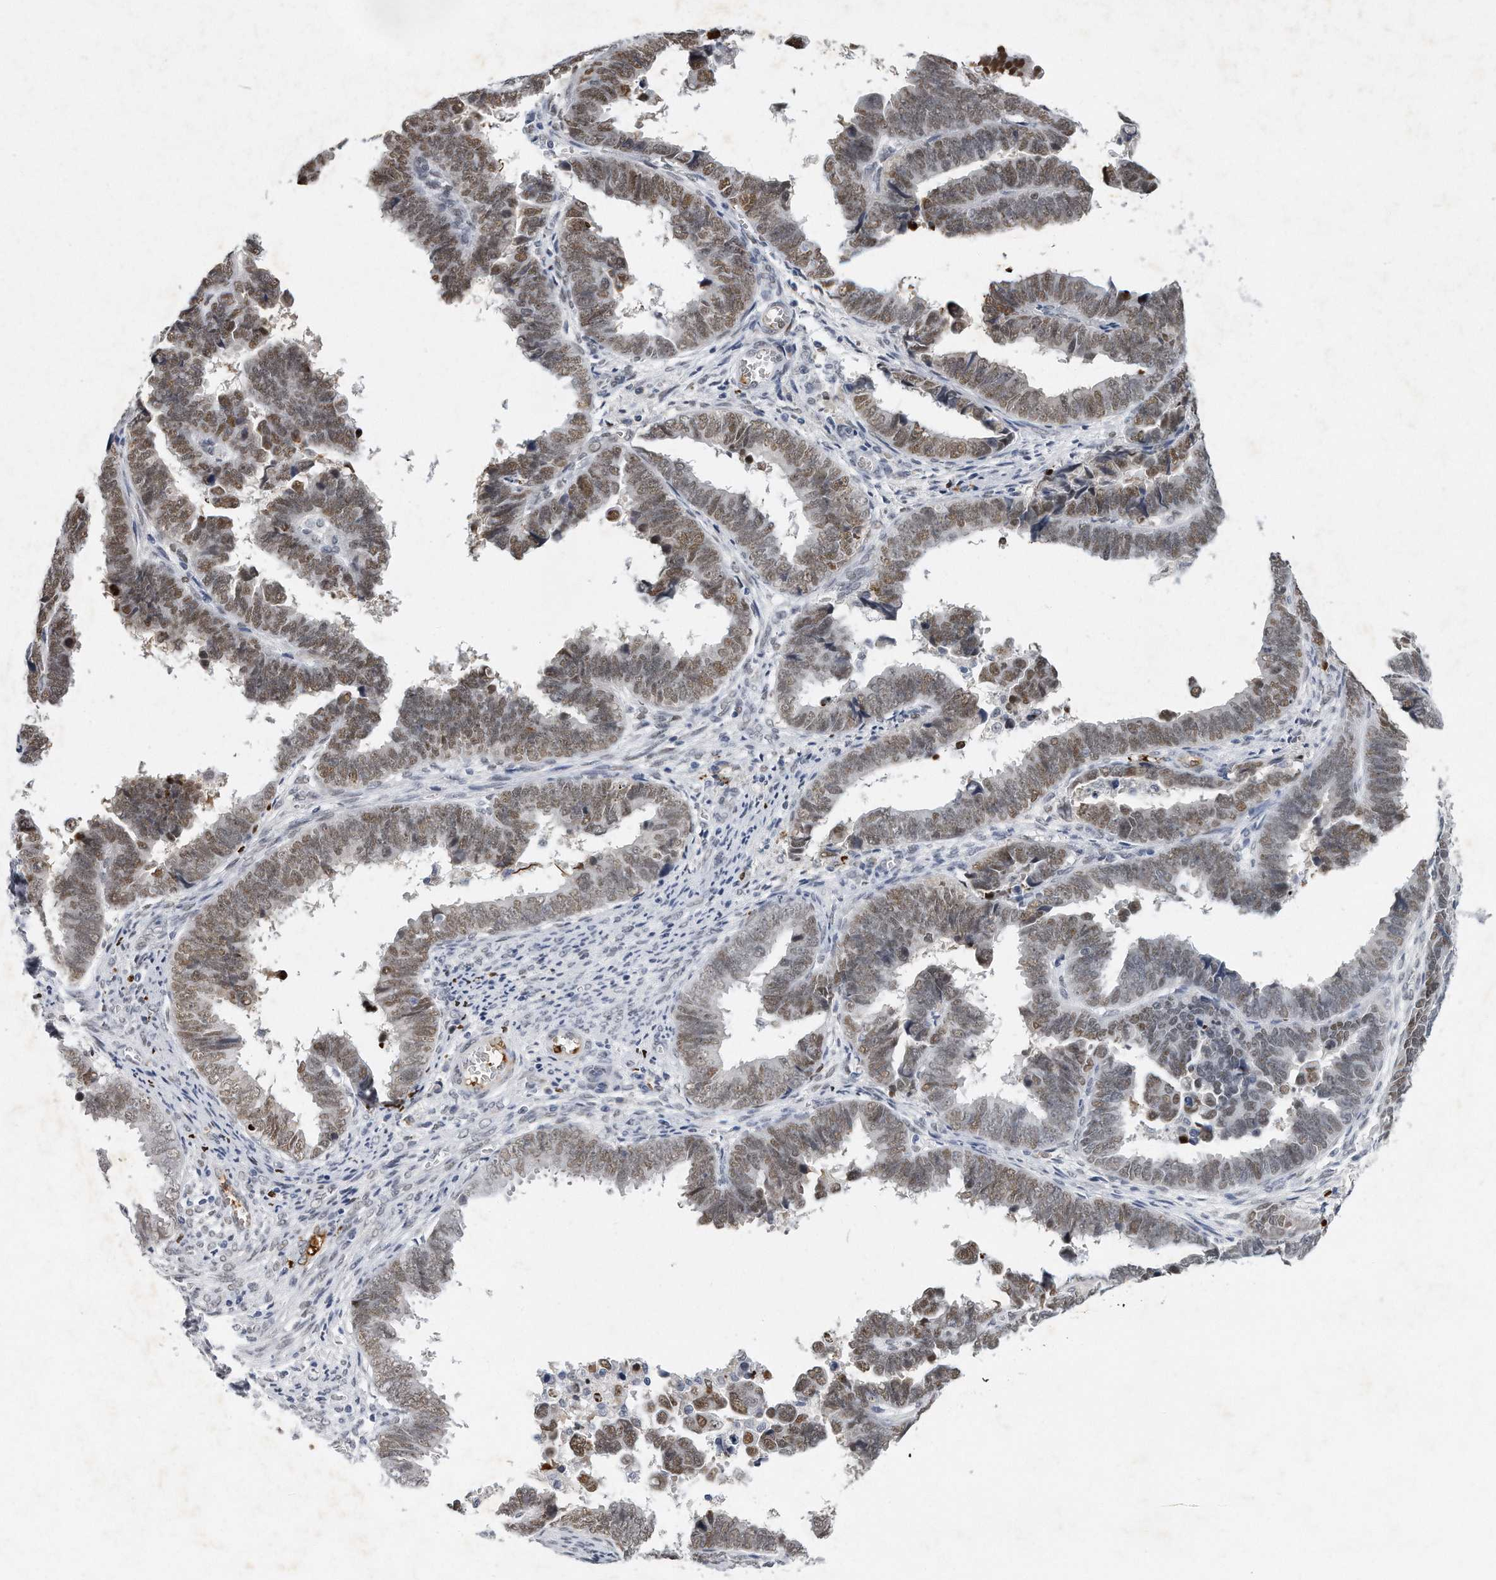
{"staining": {"intensity": "moderate", "quantity": ">75%", "location": "nuclear"}, "tissue": "endometrial cancer", "cell_type": "Tumor cells", "image_type": "cancer", "snomed": [{"axis": "morphology", "description": "Adenocarcinoma, NOS"}, {"axis": "topography", "description": "Endometrium"}], "caption": "Immunohistochemistry (IHC) histopathology image of adenocarcinoma (endometrial) stained for a protein (brown), which exhibits medium levels of moderate nuclear expression in about >75% of tumor cells.", "gene": "CTBP2", "patient": {"sex": "female", "age": 75}}